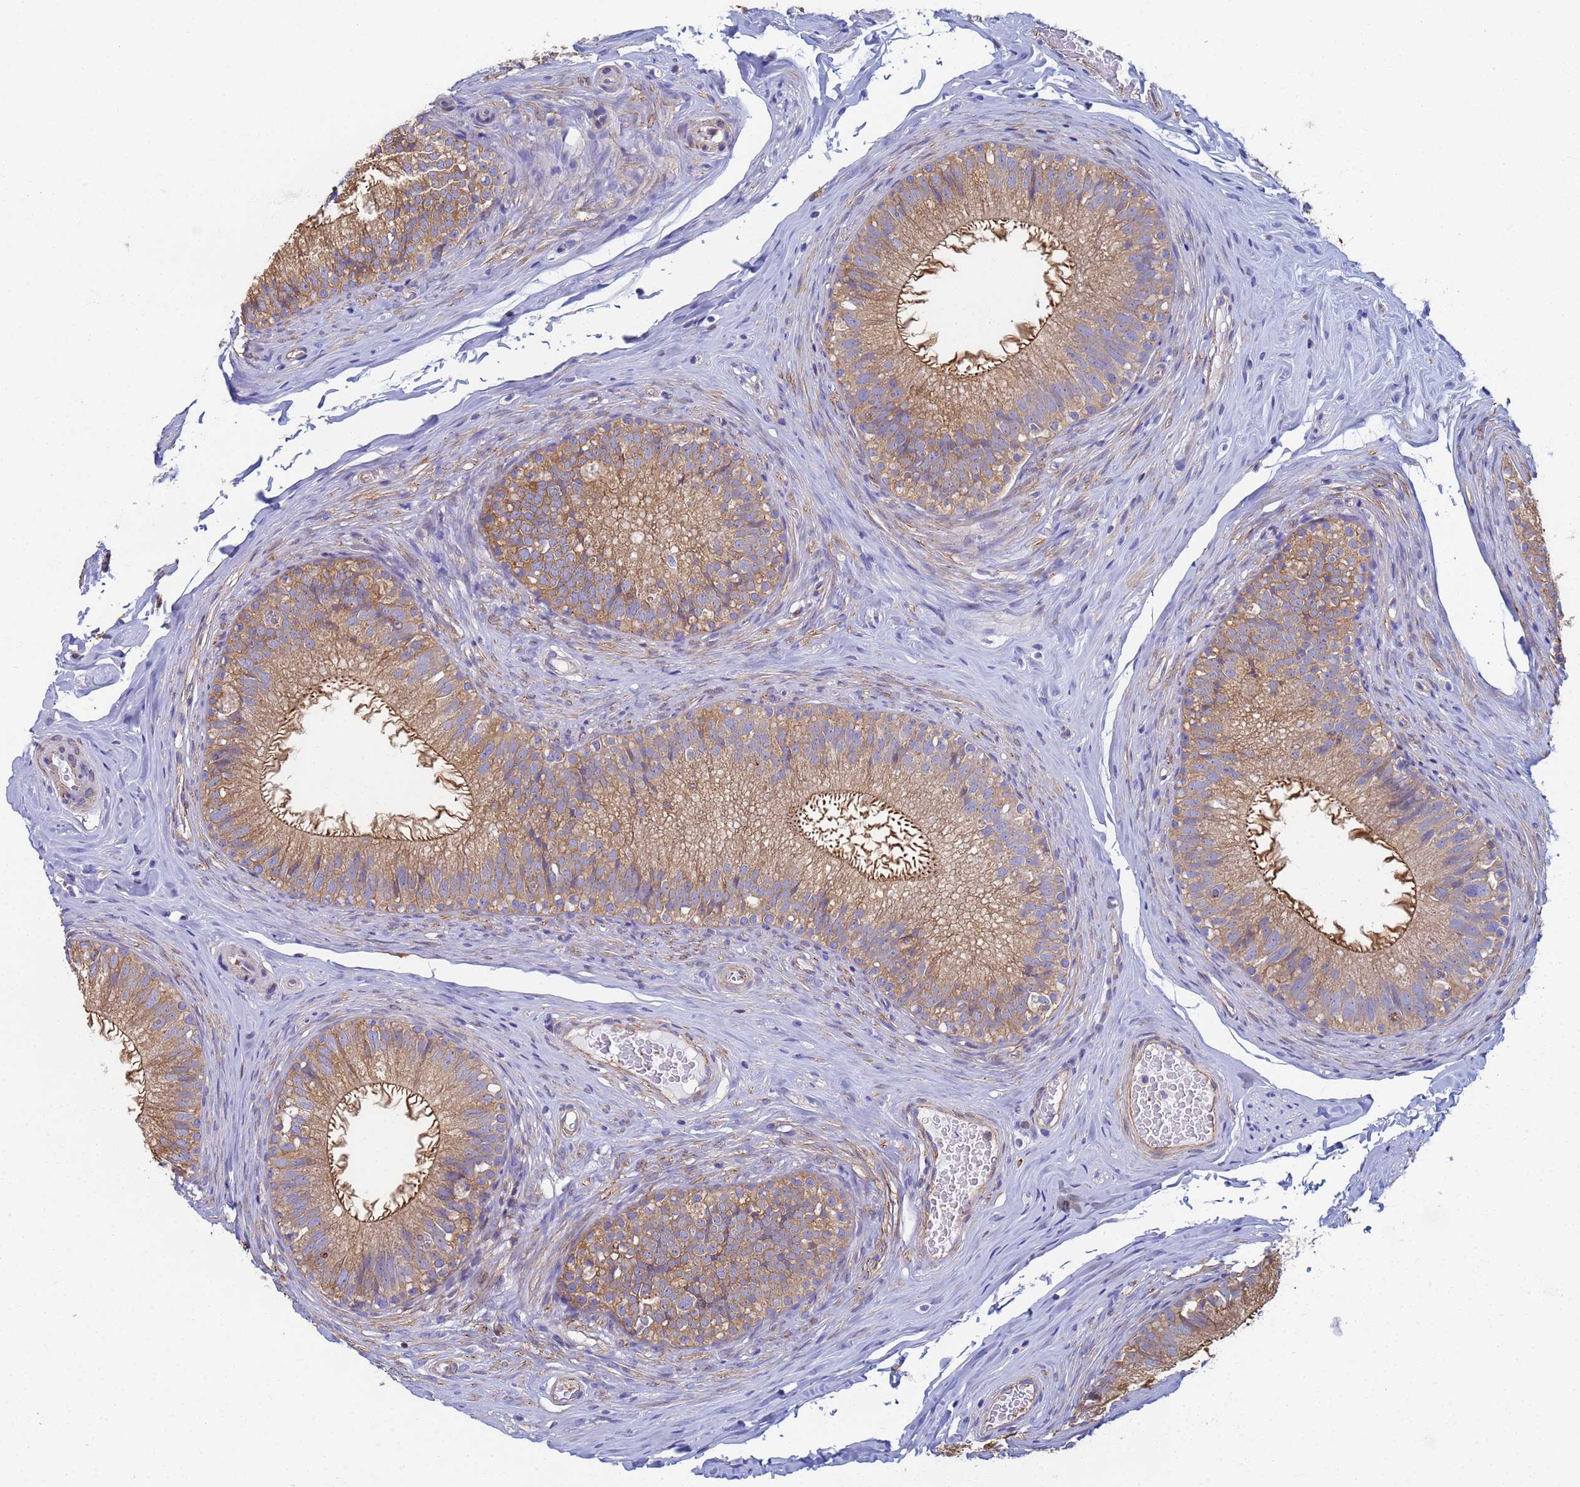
{"staining": {"intensity": "moderate", "quantity": ">75%", "location": "cytoplasmic/membranous"}, "tissue": "epididymis", "cell_type": "Glandular cells", "image_type": "normal", "snomed": [{"axis": "morphology", "description": "Normal tissue, NOS"}, {"axis": "topography", "description": "Epididymis"}], "caption": "A medium amount of moderate cytoplasmic/membranous staining is present in about >75% of glandular cells in benign epididymis. Using DAB (3,3'-diaminobenzidine) (brown) and hematoxylin (blue) stains, captured at high magnification using brightfield microscopy.", "gene": "ZNG1A", "patient": {"sex": "male", "age": 34}}